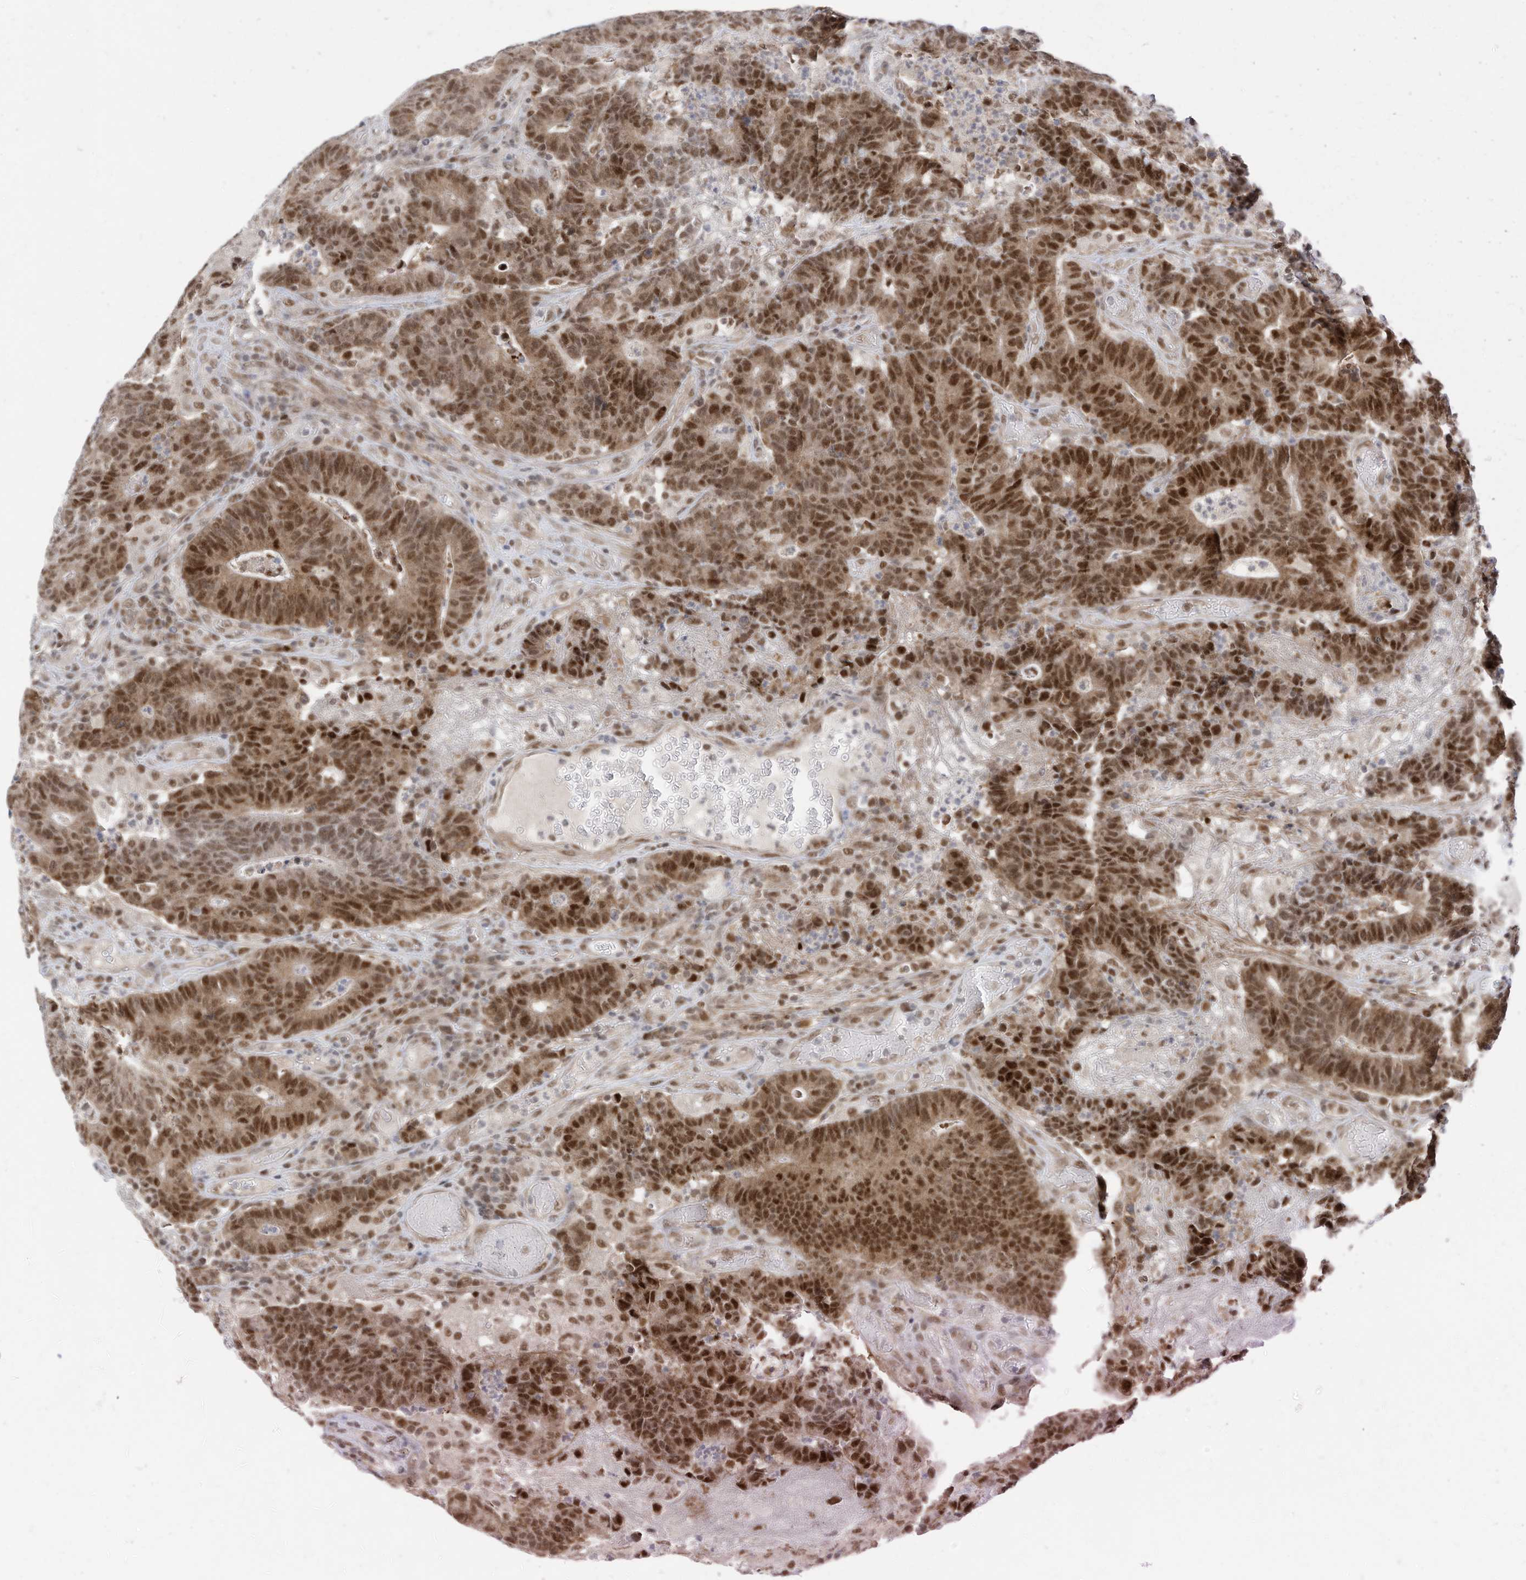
{"staining": {"intensity": "moderate", "quantity": ">75%", "location": "nuclear"}, "tissue": "colorectal cancer", "cell_type": "Tumor cells", "image_type": "cancer", "snomed": [{"axis": "morphology", "description": "Normal tissue, NOS"}, {"axis": "morphology", "description": "Adenocarcinoma, NOS"}, {"axis": "topography", "description": "Colon"}], "caption": "Human colorectal cancer stained with a protein marker shows moderate staining in tumor cells.", "gene": "OGT", "patient": {"sex": "female", "age": 75}}